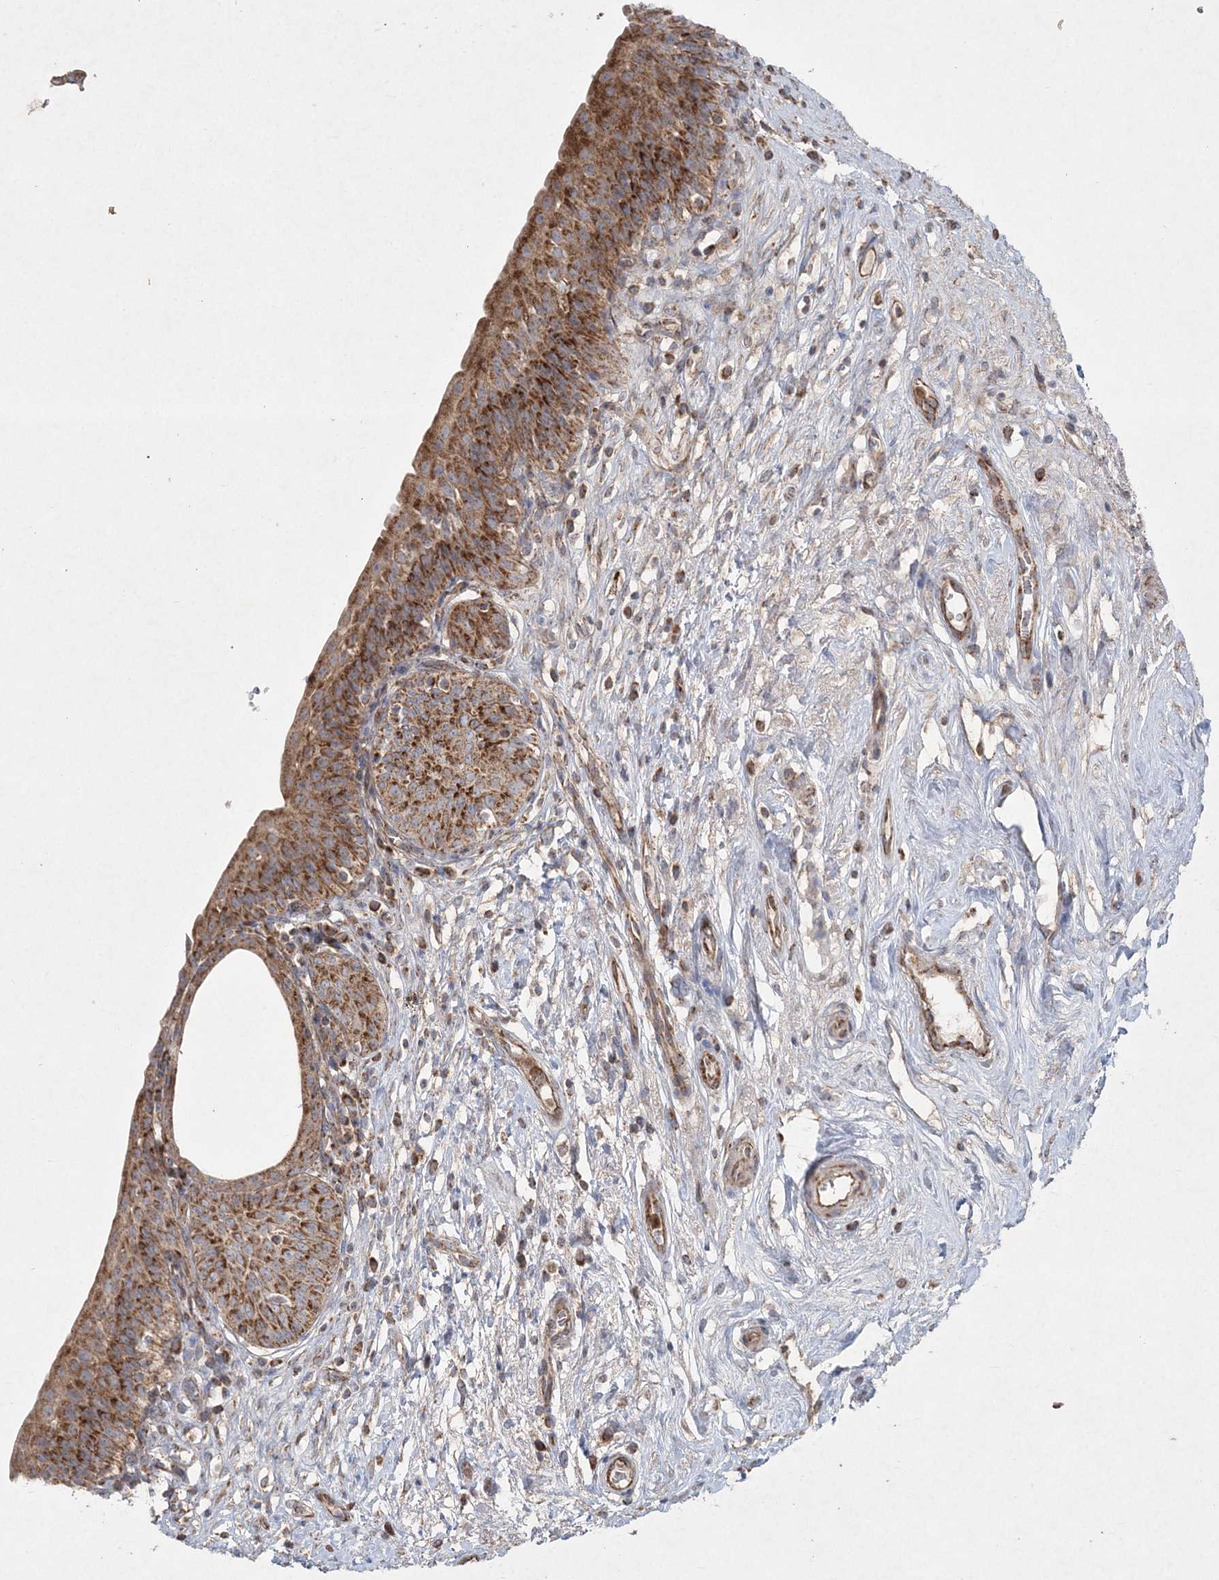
{"staining": {"intensity": "strong", "quantity": ">75%", "location": "cytoplasmic/membranous"}, "tissue": "urinary bladder", "cell_type": "Urothelial cells", "image_type": "normal", "snomed": [{"axis": "morphology", "description": "Normal tissue, NOS"}, {"axis": "topography", "description": "Urinary bladder"}], "caption": "Strong cytoplasmic/membranous protein positivity is seen in approximately >75% of urothelial cells in urinary bladder. (DAB (3,3'-diaminobenzidine) IHC with brightfield microscopy, high magnification).", "gene": "LRPPRC", "patient": {"sex": "male", "age": 83}}